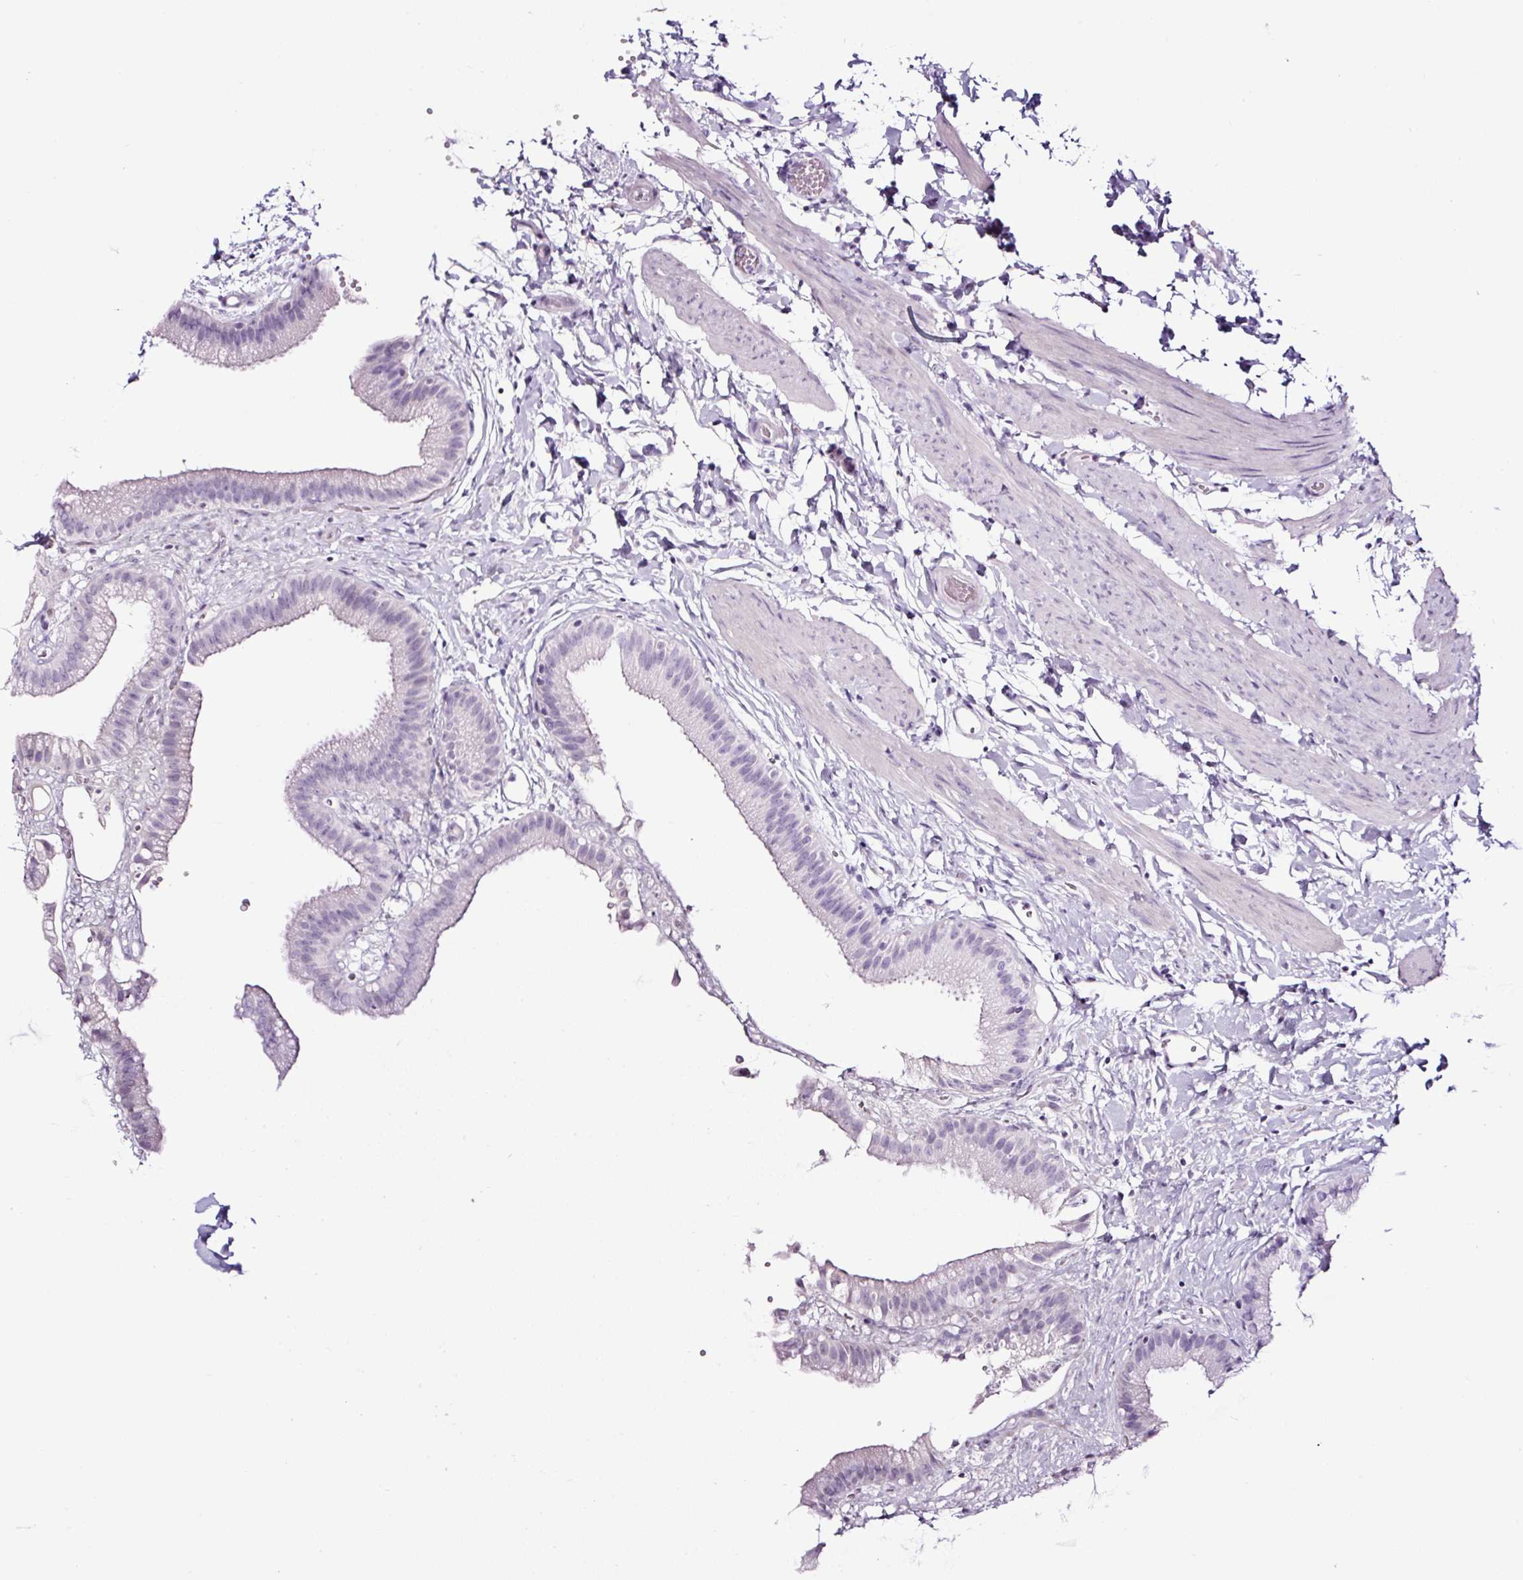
{"staining": {"intensity": "negative", "quantity": "none", "location": "none"}, "tissue": "gallbladder", "cell_type": "Glandular cells", "image_type": "normal", "snomed": [{"axis": "morphology", "description": "Normal tissue, NOS"}, {"axis": "topography", "description": "Gallbladder"}], "caption": "This is a histopathology image of immunohistochemistry staining of unremarkable gallbladder, which shows no staining in glandular cells. (IHC, brightfield microscopy, high magnification).", "gene": "NPHS2", "patient": {"sex": "female", "age": 63}}